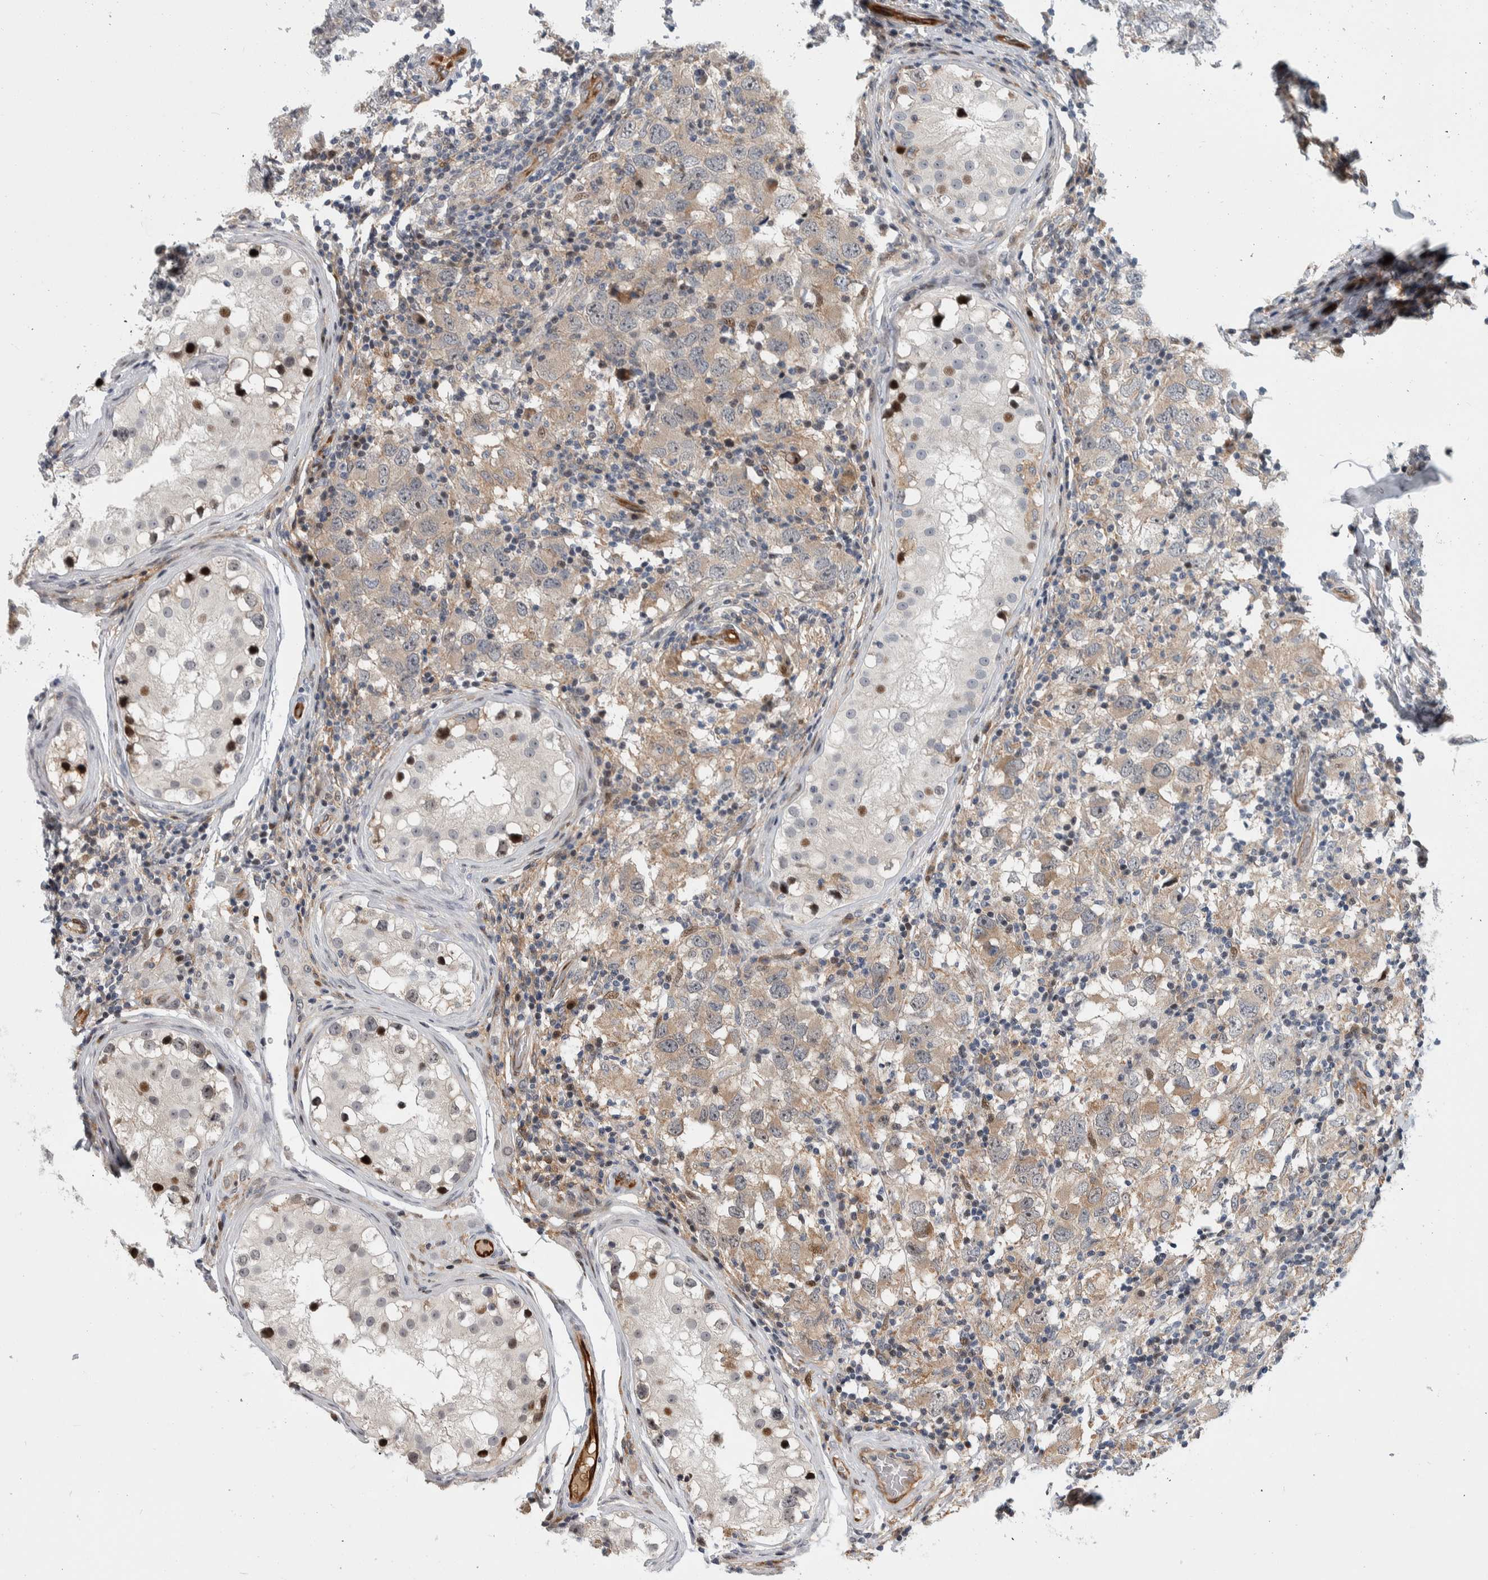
{"staining": {"intensity": "weak", "quantity": ">75%", "location": "cytoplasmic/membranous"}, "tissue": "testis cancer", "cell_type": "Tumor cells", "image_type": "cancer", "snomed": [{"axis": "morphology", "description": "Carcinoma, Embryonal, NOS"}, {"axis": "topography", "description": "Testis"}], "caption": "Immunohistochemistry (DAB (3,3'-diaminobenzidine)) staining of human testis cancer (embryonal carcinoma) shows weak cytoplasmic/membranous protein expression in about >75% of tumor cells. The protein of interest is shown in brown color, while the nuclei are stained blue.", "gene": "MSL1", "patient": {"sex": "male", "age": 21}}